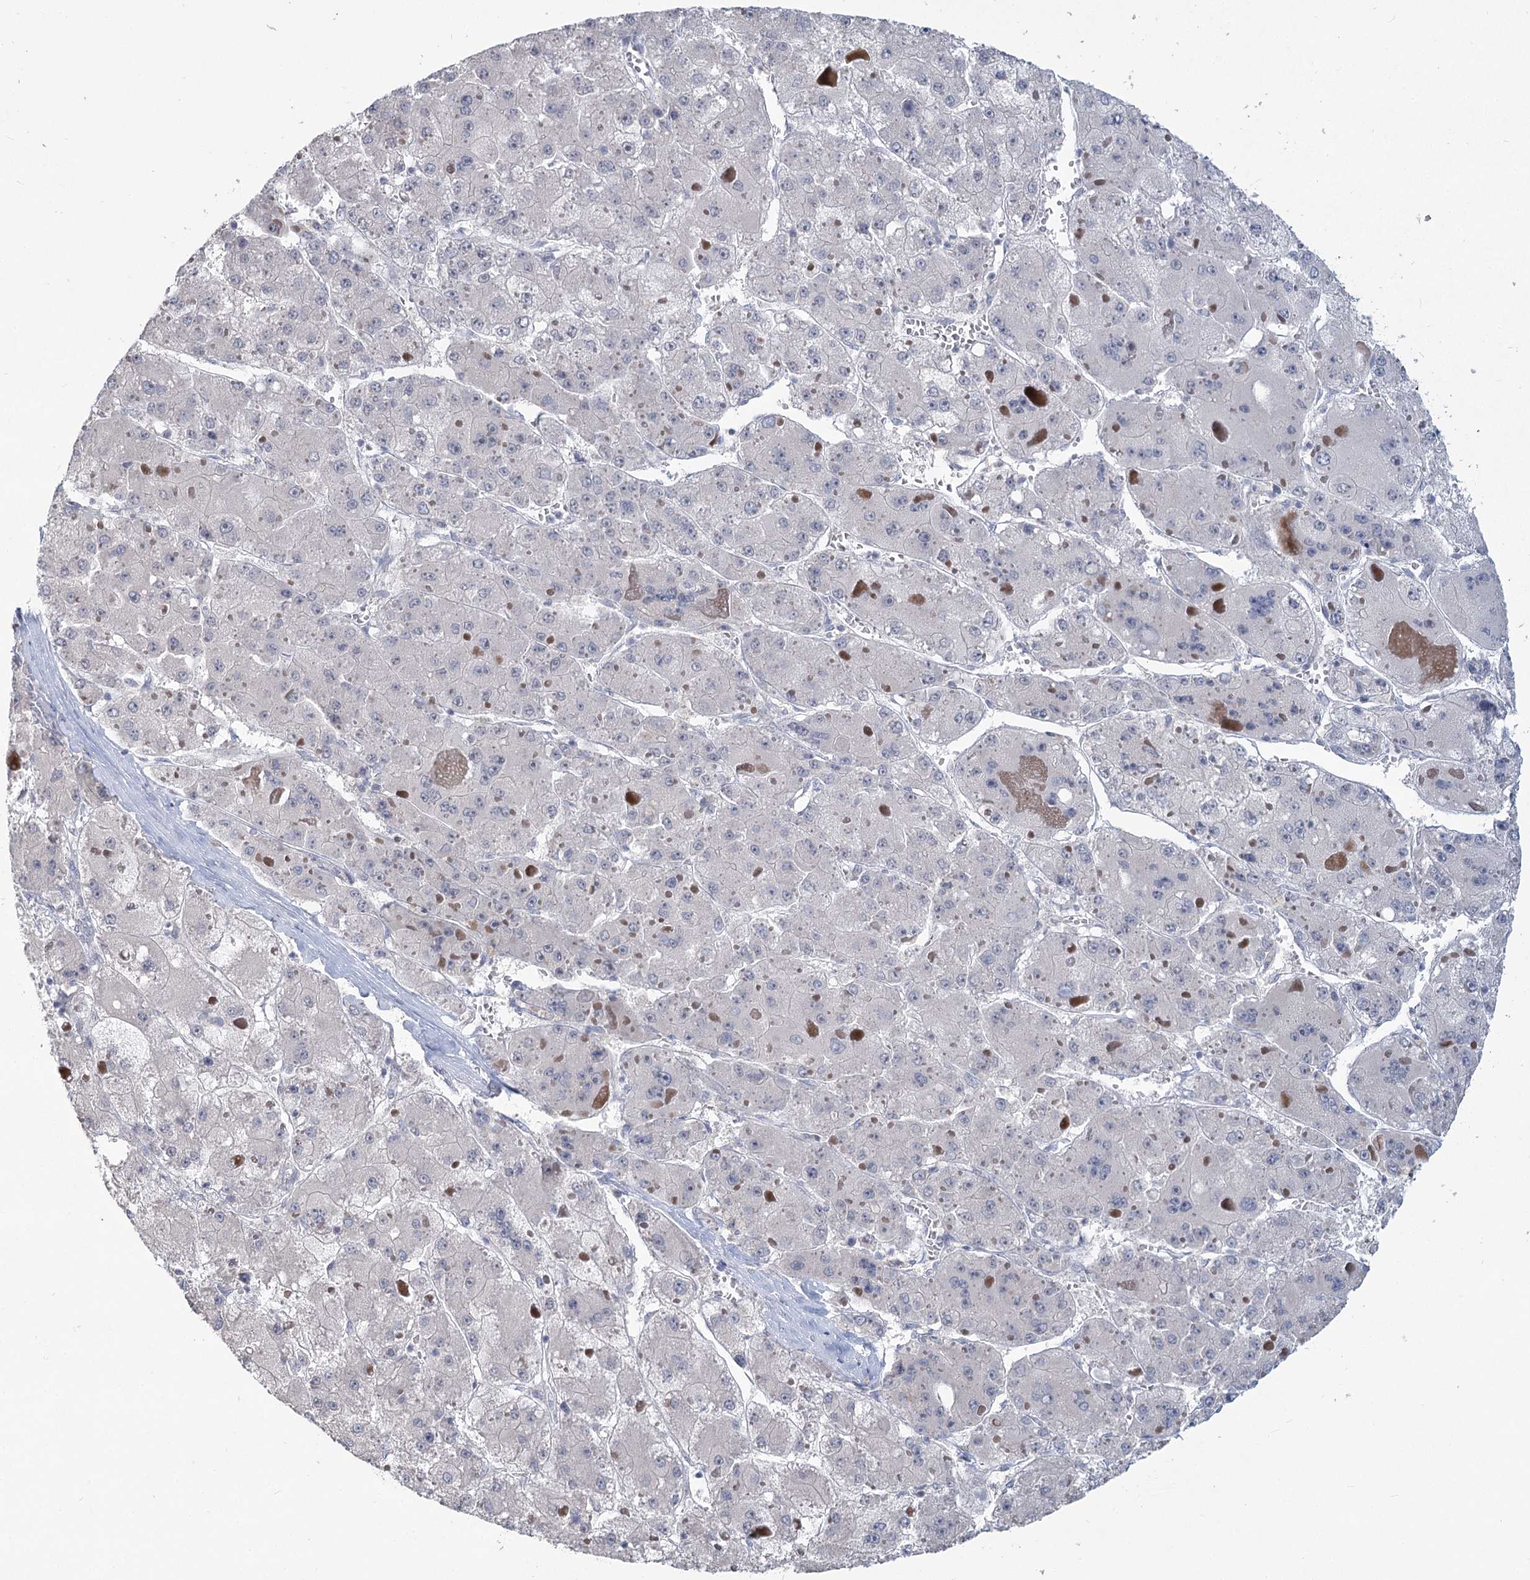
{"staining": {"intensity": "negative", "quantity": "none", "location": "none"}, "tissue": "liver cancer", "cell_type": "Tumor cells", "image_type": "cancer", "snomed": [{"axis": "morphology", "description": "Carcinoma, Hepatocellular, NOS"}, {"axis": "topography", "description": "Liver"}], "caption": "Immunohistochemical staining of liver cancer (hepatocellular carcinoma) displays no significant staining in tumor cells.", "gene": "SLC9A3", "patient": {"sex": "female", "age": 73}}